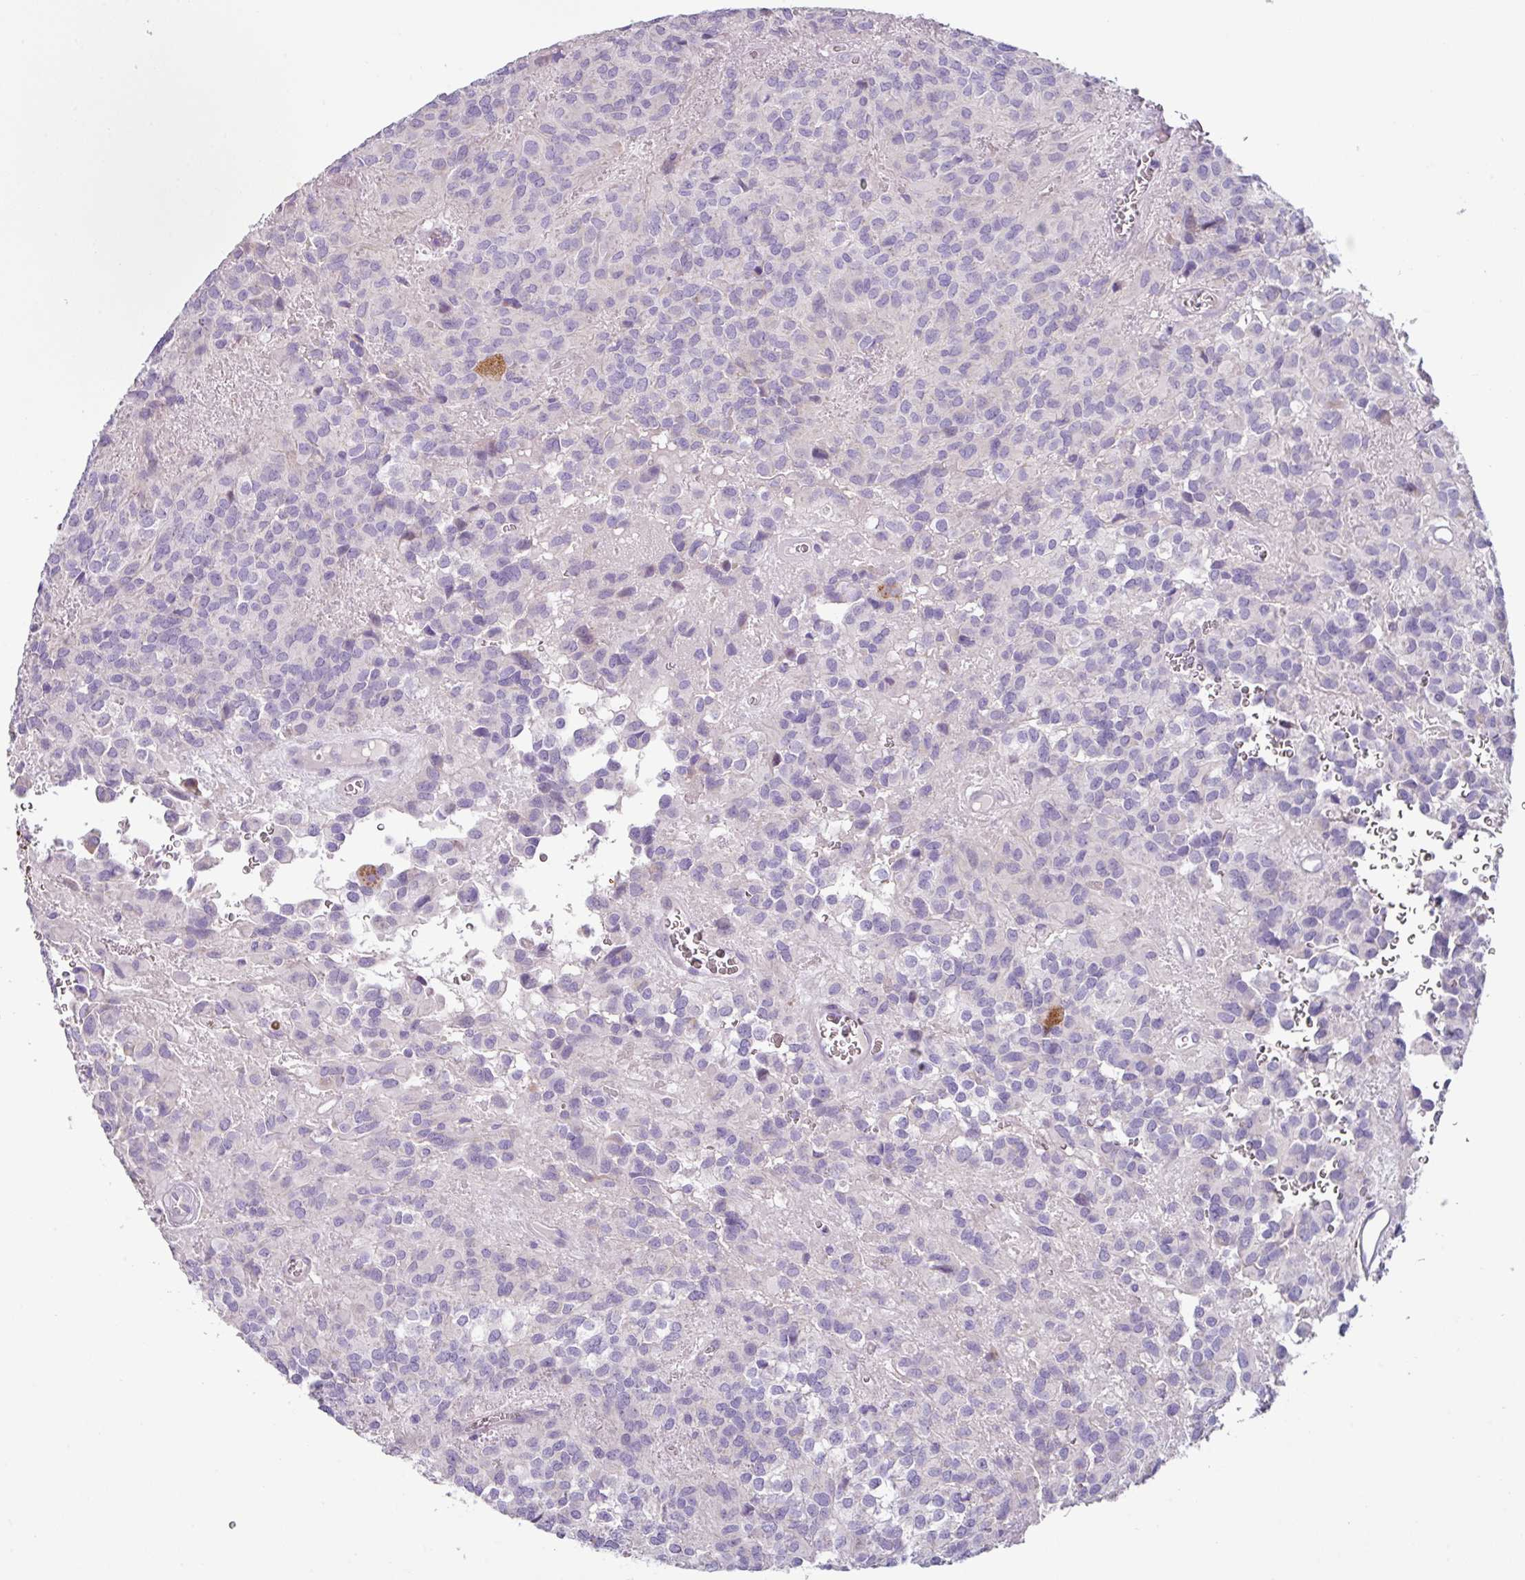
{"staining": {"intensity": "negative", "quantity": "none", "location": "none"}, "tissue": "glioma", "cell_type": "Tumor cells", "image_type": "cancer", "snomed": [{"axis": "morphology", "description": "Glioma, malignant, Low grade"}, {"axis": "topography", "description": "Brain"}], "caption": "Malignant low-grade glioma was stained to show a protein in brown. There is no significant expression in tumor cells.", "gene": "RGS16", "patient": {"sex": "male", "age": 56}}